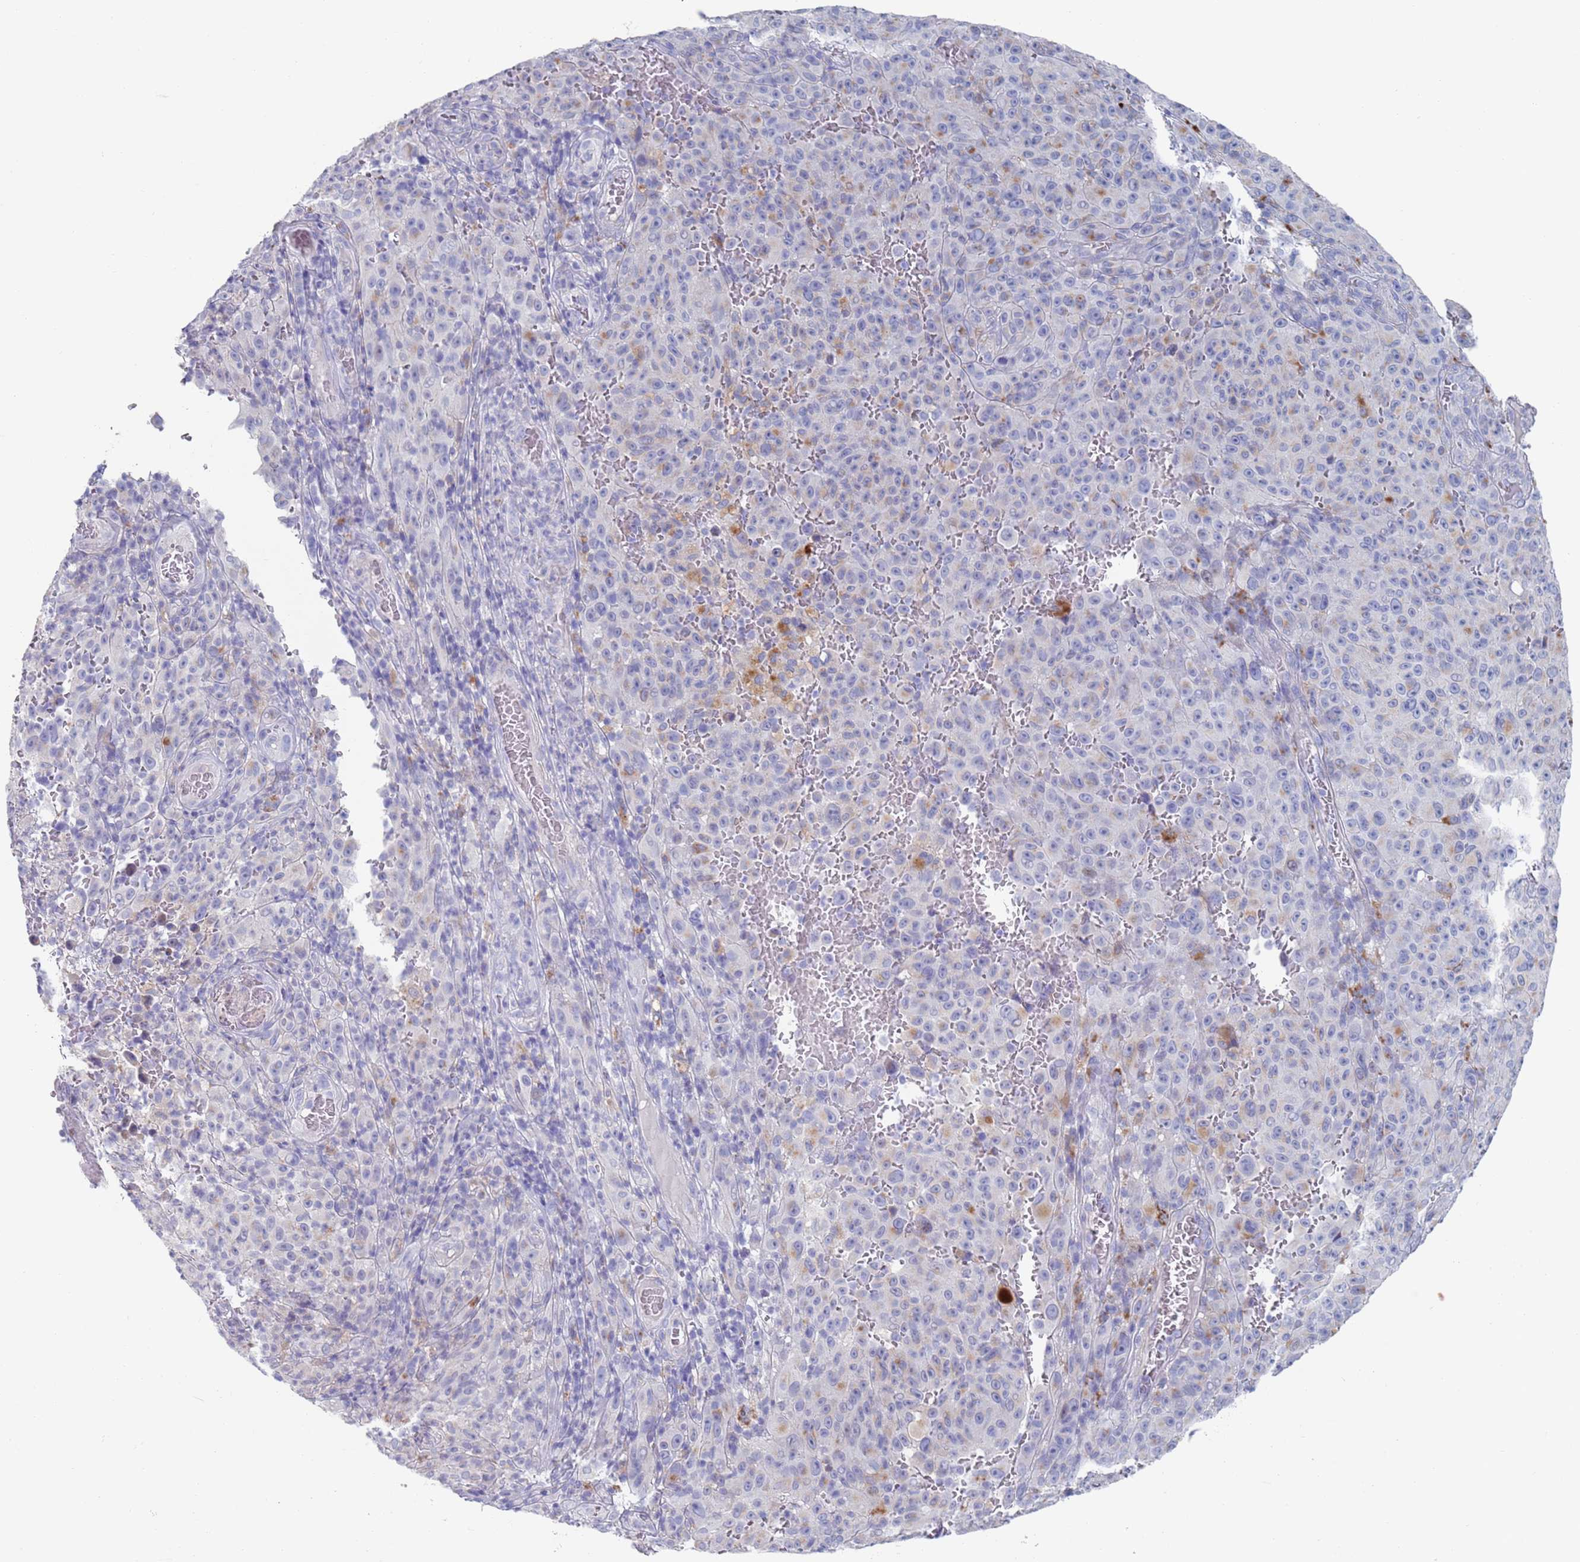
{"staining": {"intensity": "moderate", "quantity": "<25%", "location": "cytoplasmic/membranous"}, "tissue": "melanoma", "cell_type": "Tumor cells", "image_type": "cancer", "snomed": [{"axis": "morphology", "description": "Malignant melanoma, NOS"}, {"axis": "topography", "description": "Skin"}], "caption": "Melanoma stained for a protein reveals moderate cytoplasmic/membranous positivity in tumor cells.", "gene": "FUCA1", "patient": {"sex": "female", "age": 82}}